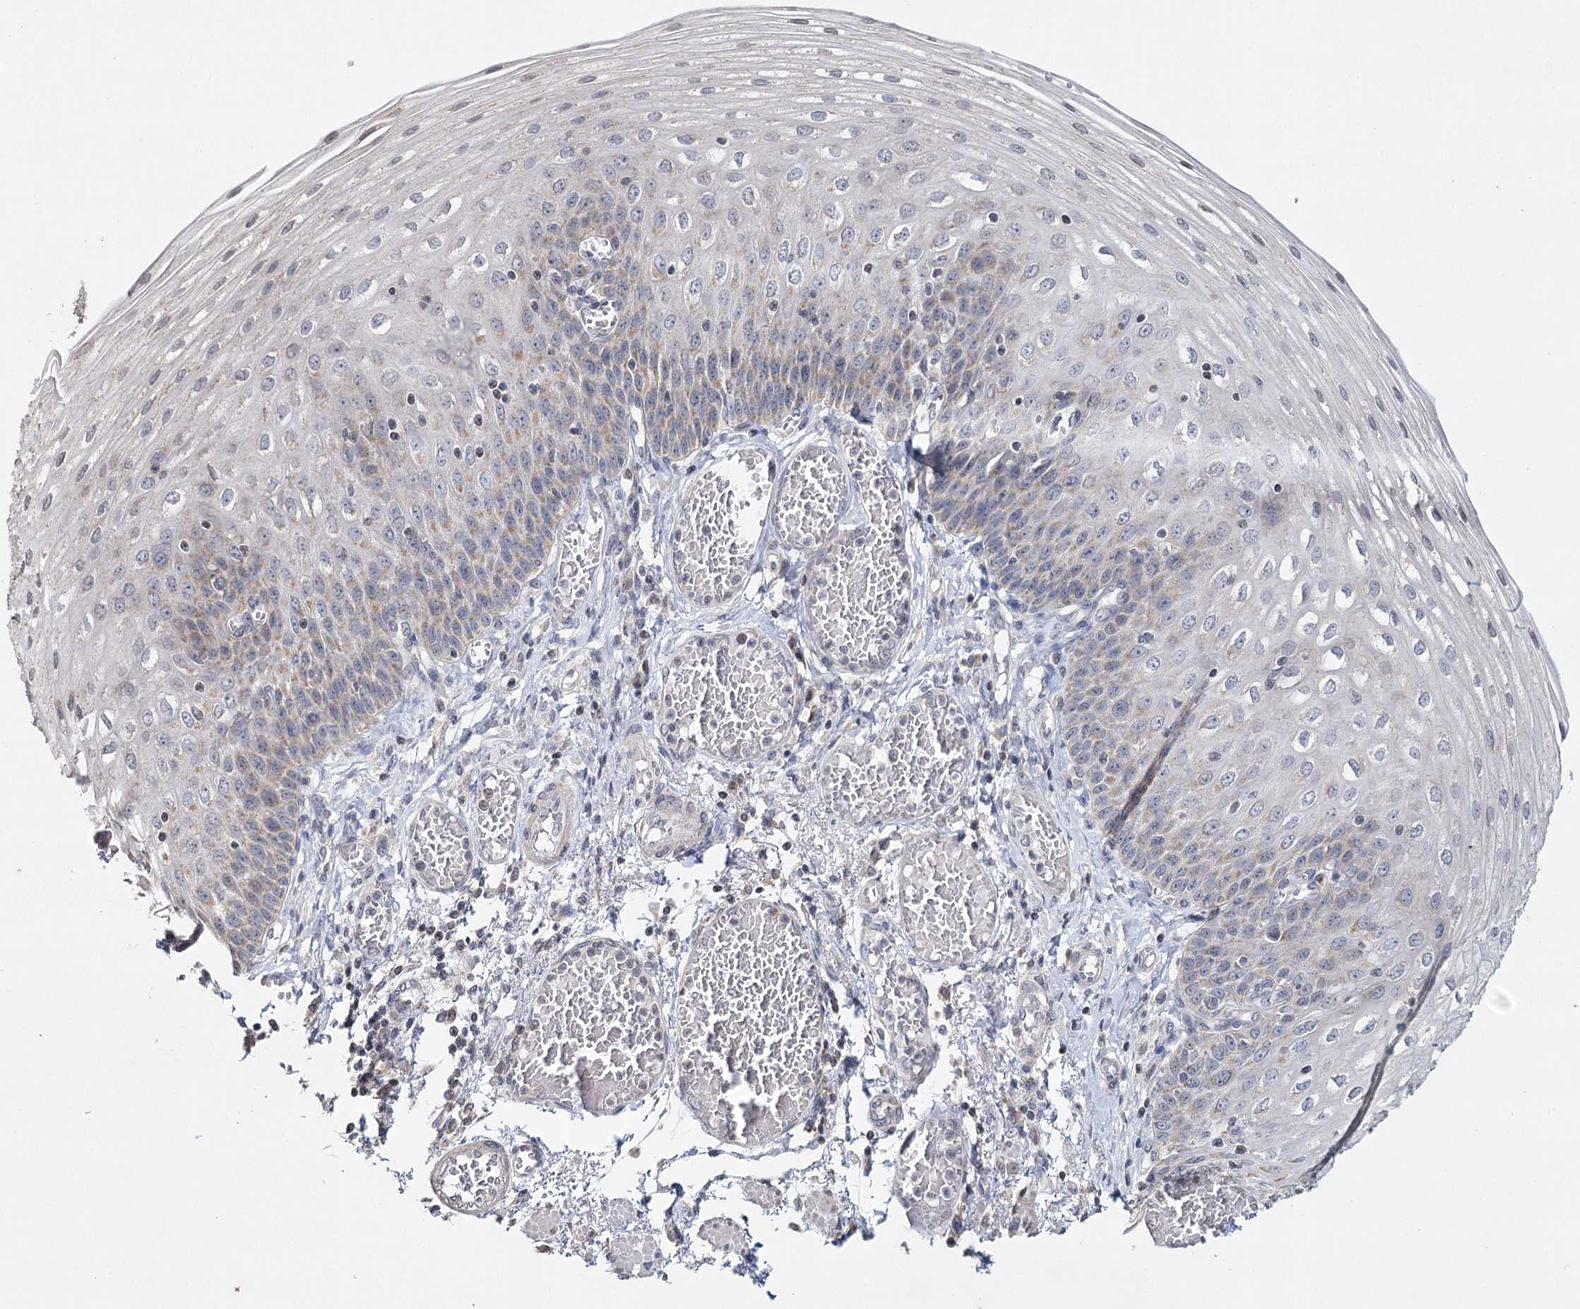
{"staining": {"intensity": "weak", "quantity": "<25%", "location": "cytoplasmic/membranous"}, "tissue": "esophagus", "cell_type": "Squamous epithelial cells", "image_type": "normal", "snomed": [{"axis": "morphology", "description": "Normal tissue, NOS"}, {"axis": "topography", "description": "Esophagus"}], "caption": "IHC image of normal esophagus: esophagus stained with DAB (3,3'-diaminobenzidine) reveals no significant protein expression in squamous epithelial cells. (Stains: DAB IHC with hematoxylin counter stain, Microscopy: brightfield microscopy at high magnification).", "gene": "ICOS", "patient": {"sex": "male", "age": 81}}